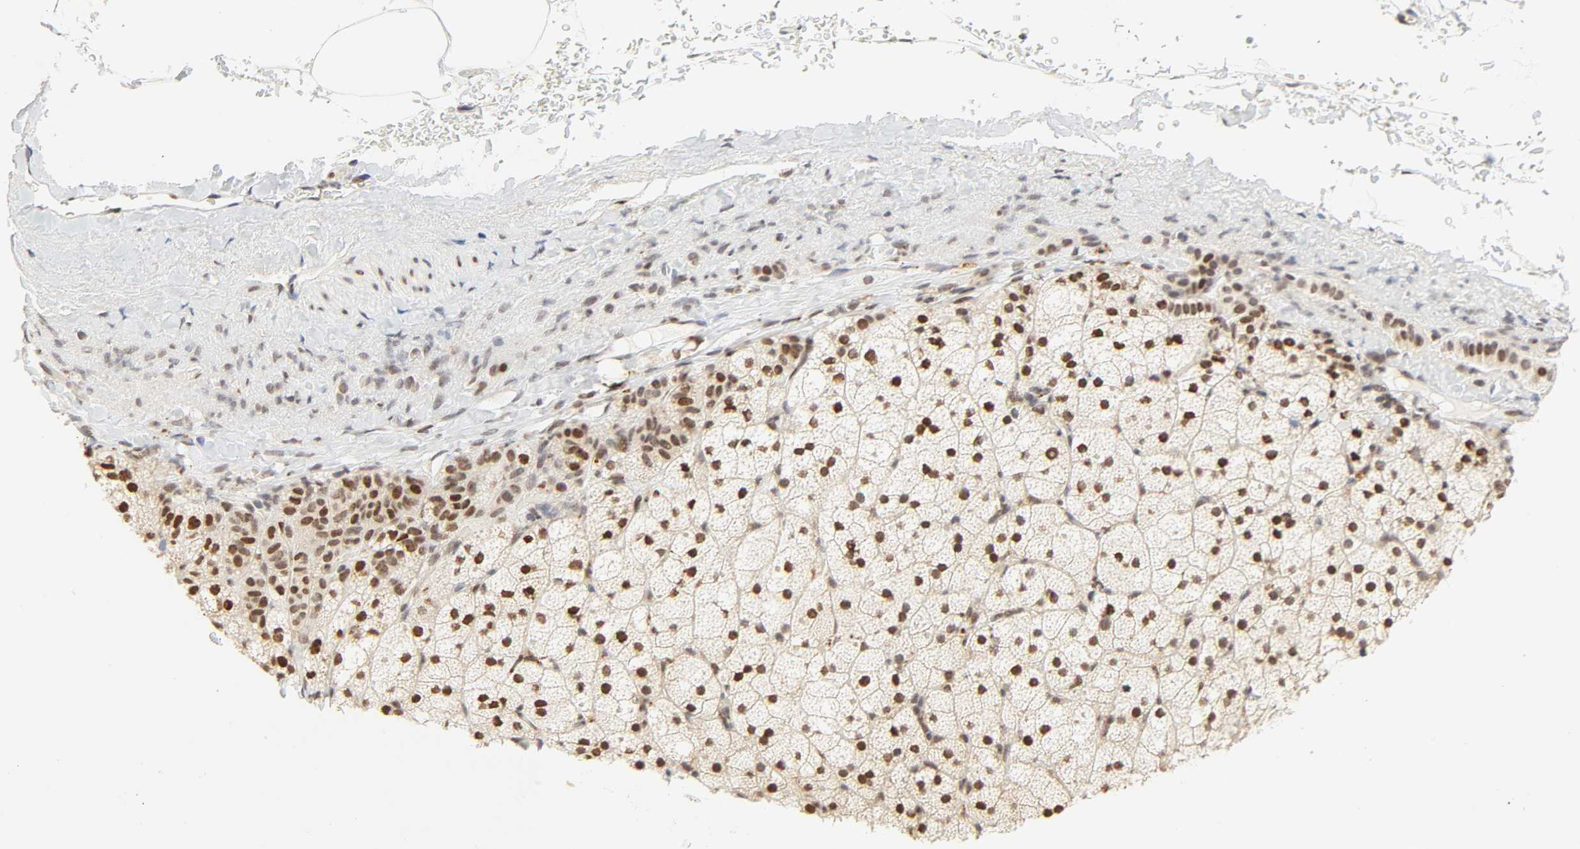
{"staining": {"intensity": "moderate", "quantity": ">75%", "location": "cytoplasmic/membranous,nuclear"}, "tissue": "adrenal gland", "cell_type": "Glandular cells", "image_type": "normal", "snomed": [{"axis": "morphology", "description": "Normal tissue, NOS"}, {"axis": "topography", "description": "Adrenal gland"}], "caption": "DAB (3,3'-diaminobenzidine) immunohistochemical staining of benign adrenal gland exhibits moderate cytoplasmic/membranous,nuclear protein positivity in about >75% of glandular cells. (brown staining indicates protein expression, while blue staining denotes nuclei).", "gene": "DAZAP1", "patient": {"sex": "male", "age": 35}}